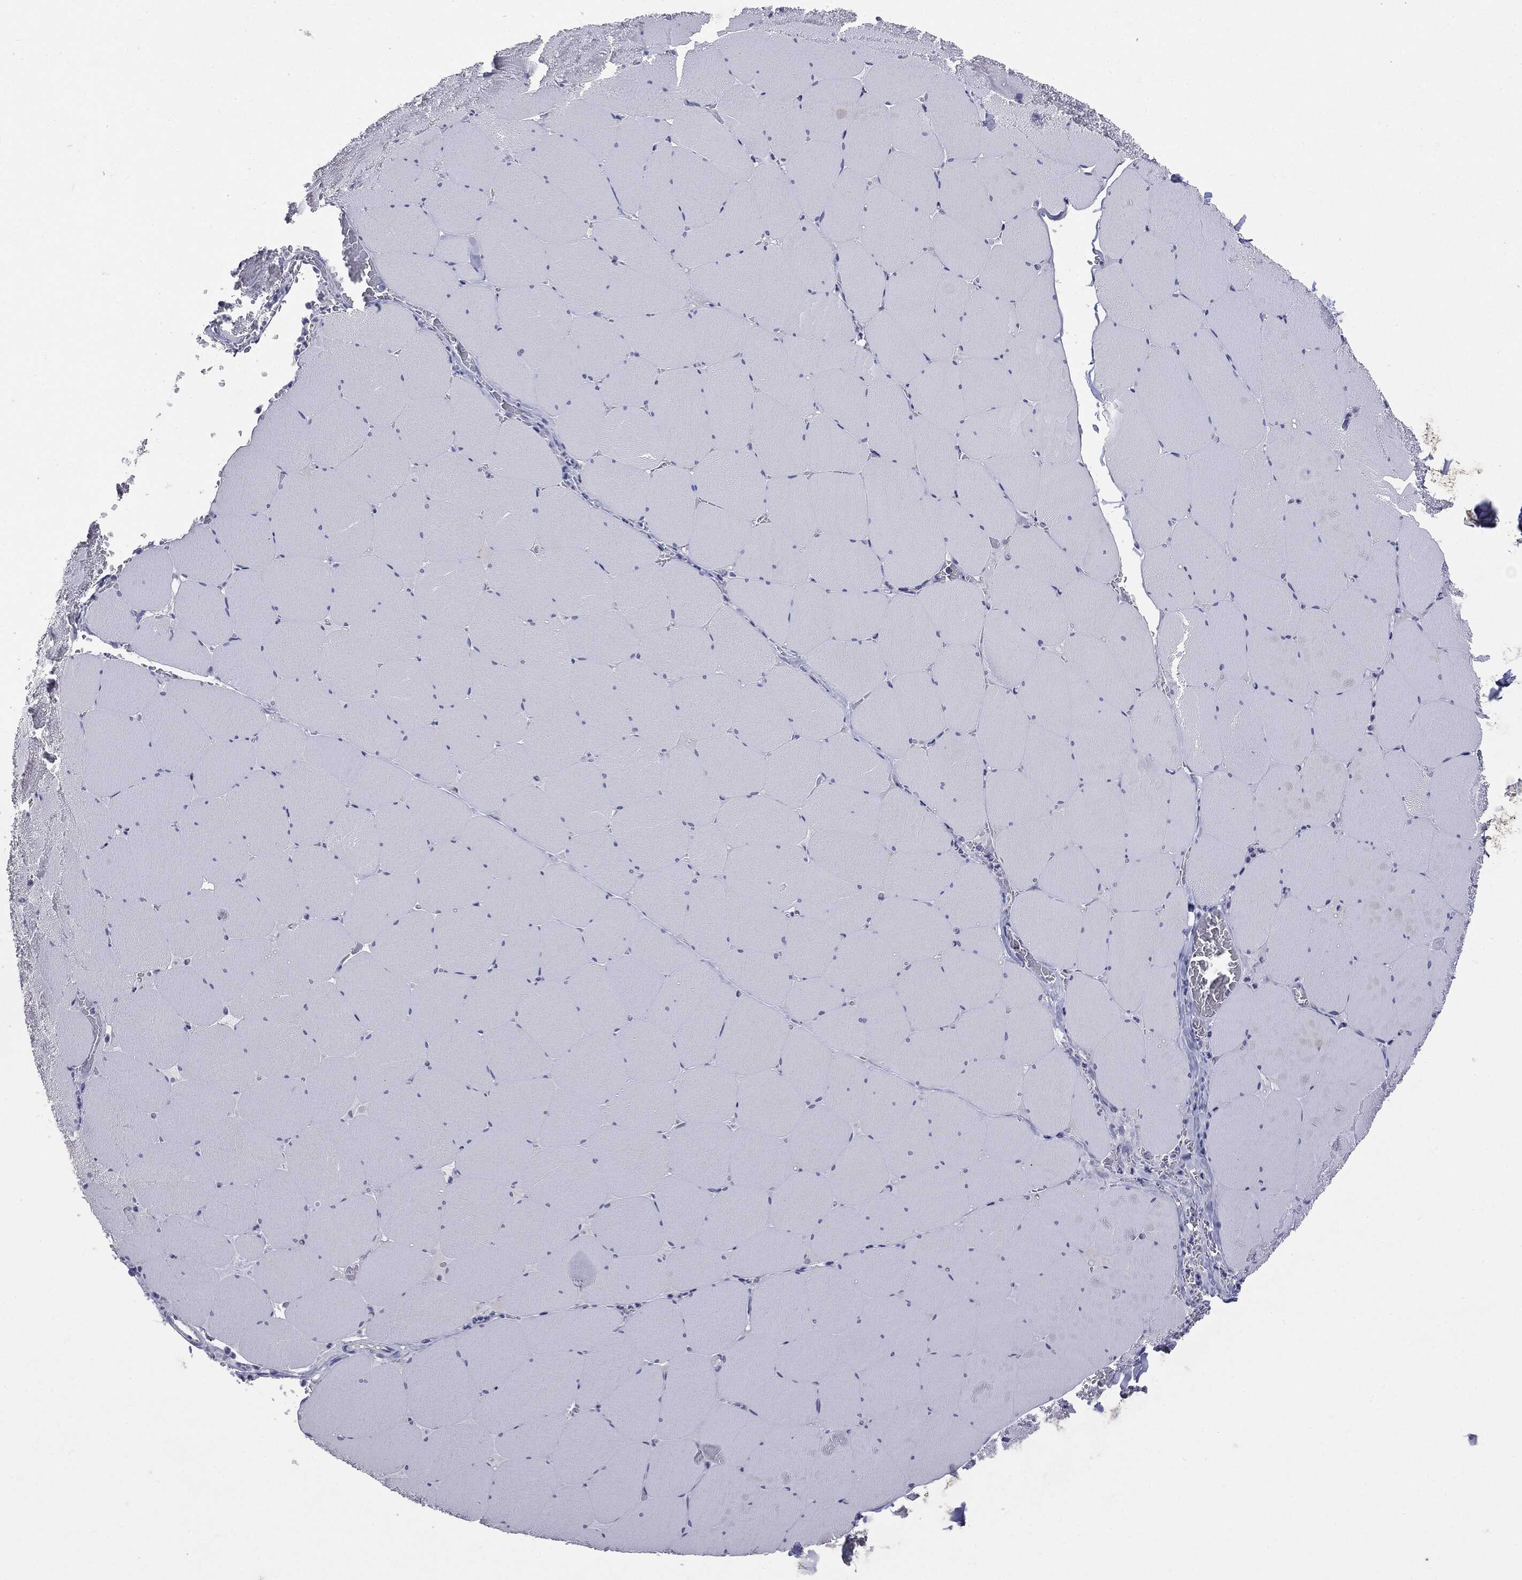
{"staining": {"intensity": "negative", "quantity": "none", "location": "none"}, "tissue": "skeletal muscle", "cell_type": "Myocytes", "image_type": "normal", "snomed": [{"axis": "morphology", "description": "Normal tissue, NOS"}, {"axis": "morphology", "description": "Malignant melanoma, Metastatic site"}, {"axis": "topography", "description": "Skeletal muscle"}], "caption": "A high-resolution photomicrograph shows immunohistochemistry (IHC) staining of normal skeletal muscle, which displays no significant staining in myocytes.", "gene": "TSHB", "patient": {"sex": "male", "age": 50}}